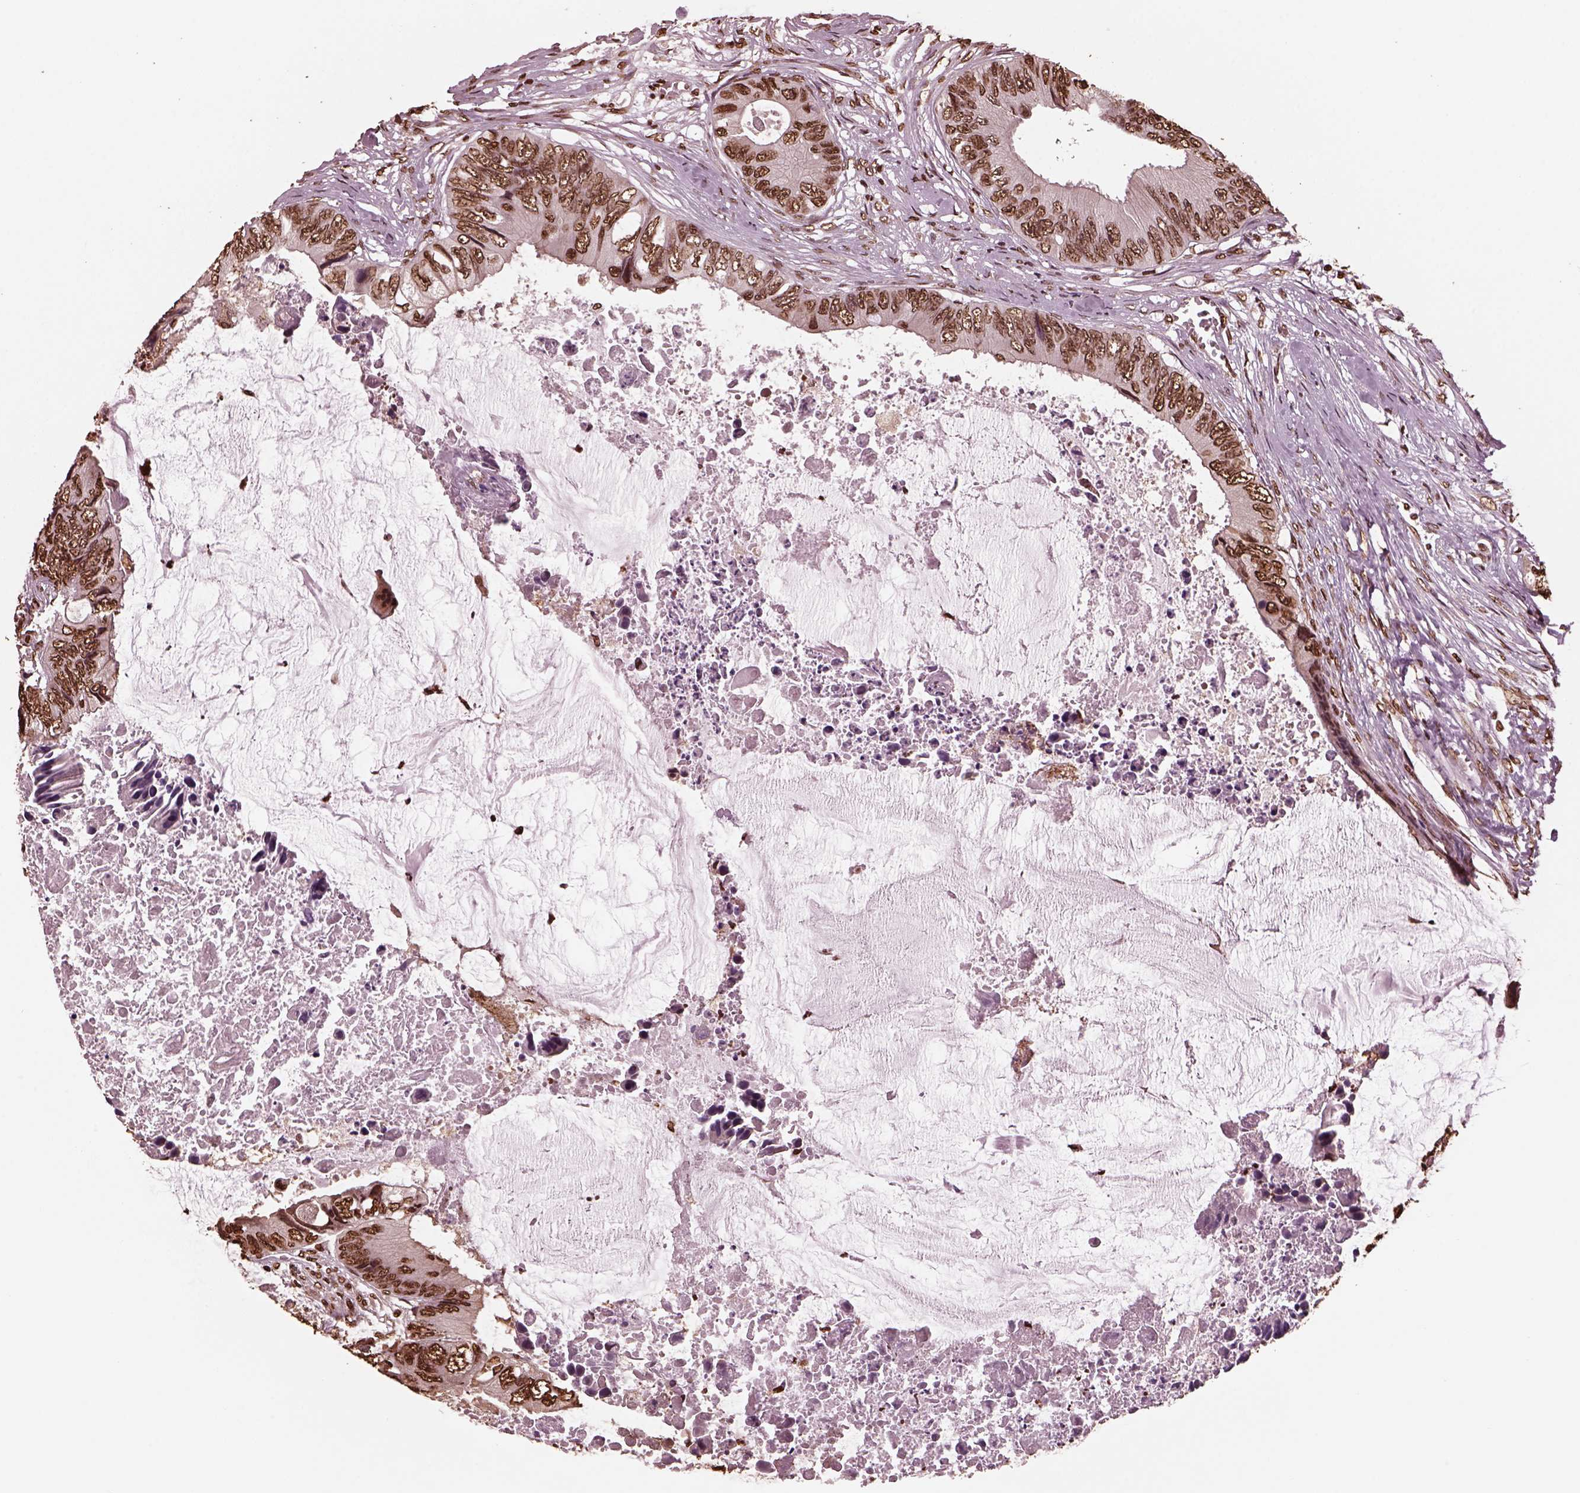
{"staining": {"intensity": "strong", "quantity": ">75%", "location": "nuclear"}, "tissue": "colorectal cancer", "cell_type": "Tumor cells", "image_type": "cancer", "snomed": [{"axis": "morphology", "description": "Adenocarcinoma, NOS"}, {"axis": "topography", "description": "Rectum"}], "caption": "Colorectal cancer (adenocarcinoma) stained with a protein marker exhibits strong staining in tumor cells.", "gene": "NSD1", "patient": {"sex": "male", "age": 63}}